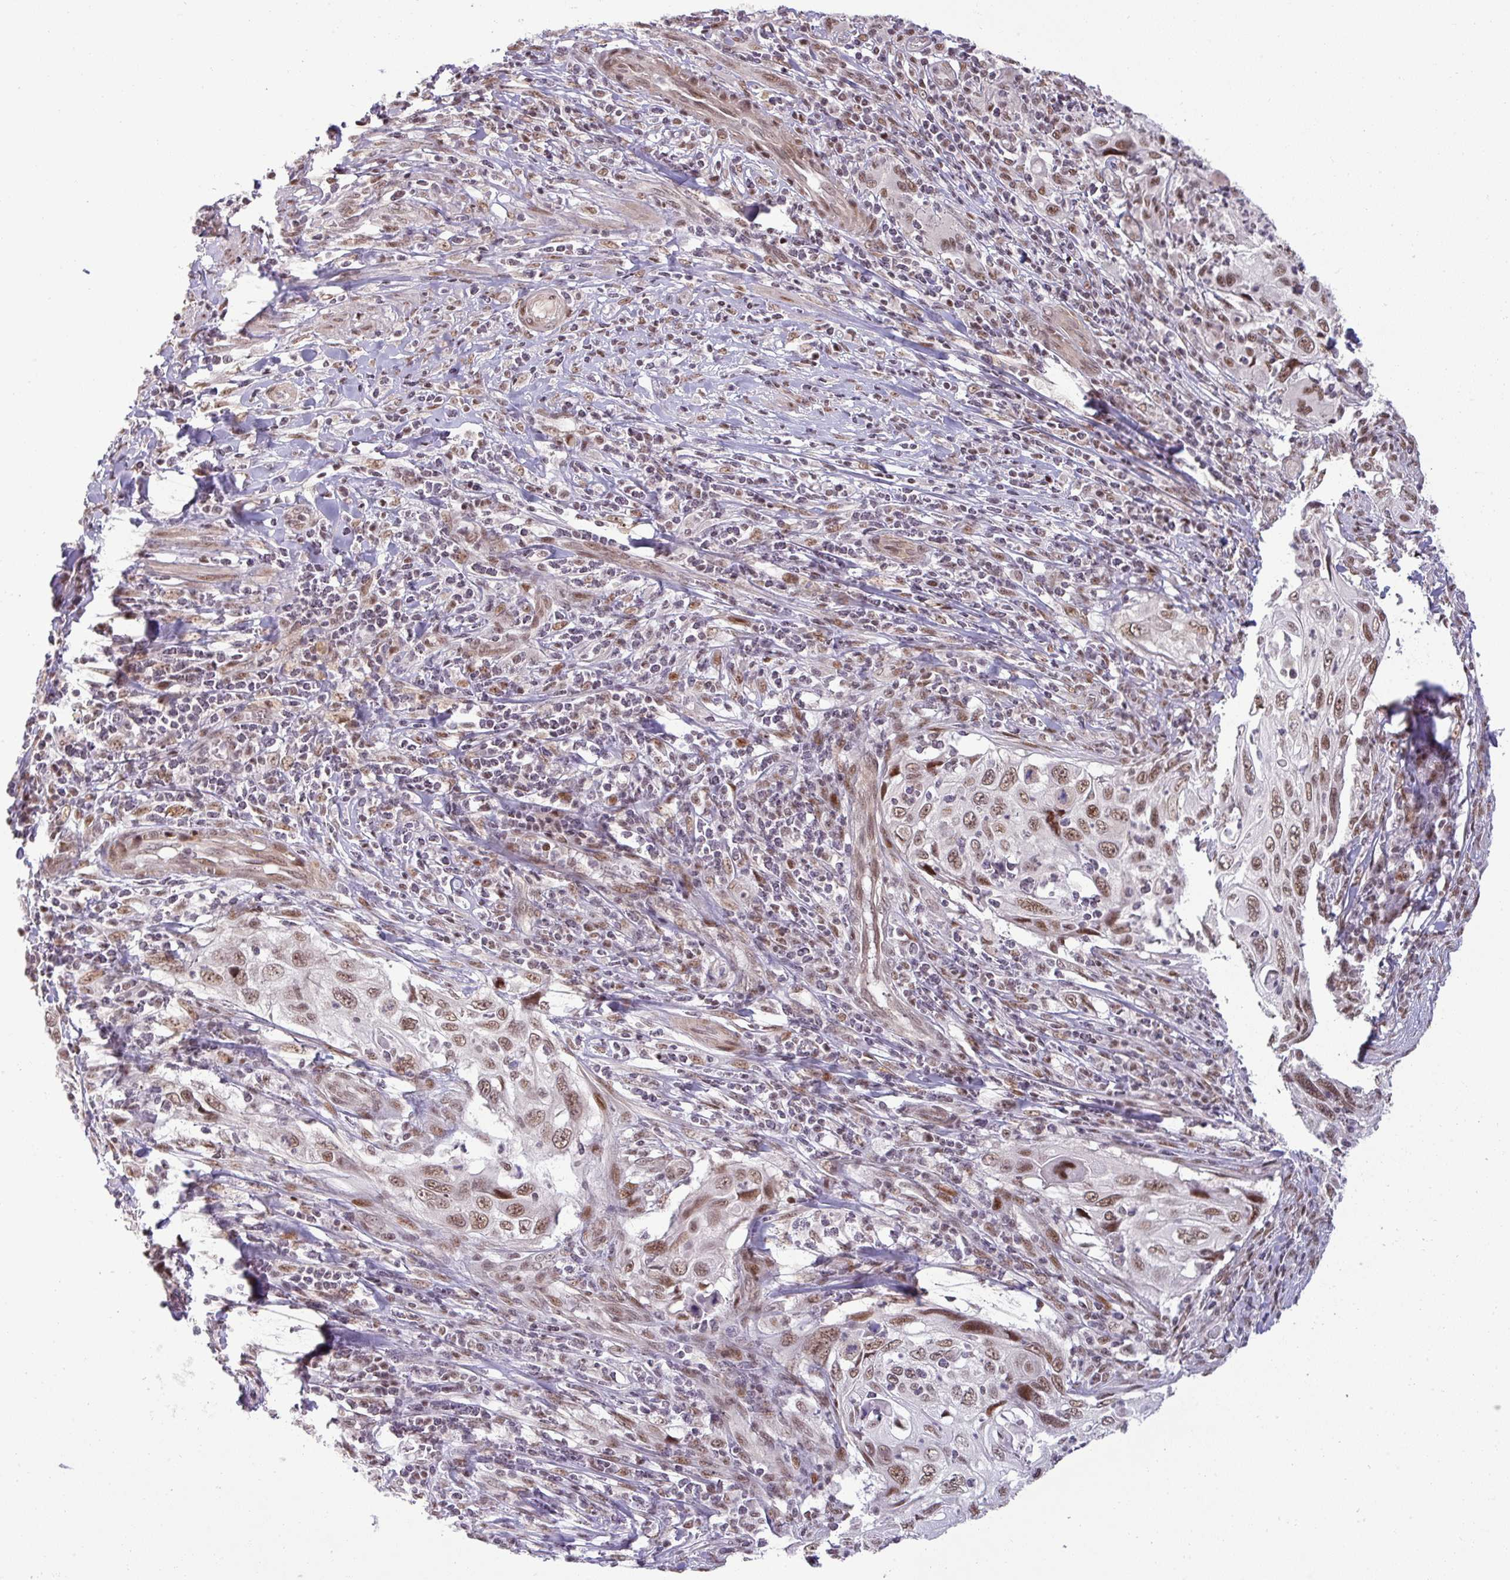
{"staining": {"intensity": "moderate", "quantity": ">75%", "location": "nuclear"}, "tissue": "cervical cancer", "cell_type": "Tumor cells", "image_type": "cancer", "snomed": [{"axis": "morphology", "description": "Squamous cell carcinoma, NOS"}, {"axis": "topography", "description": "Cervix"}], "caption": "Approximately >75% of tumor cells in cervical cancer (squamous cell carcinoma) show moderate nuclear protein staining as visualized by brown immunohistochemical staining.", "gene": "PTPN20", "patient": {"sex": "female", "age": 70}}